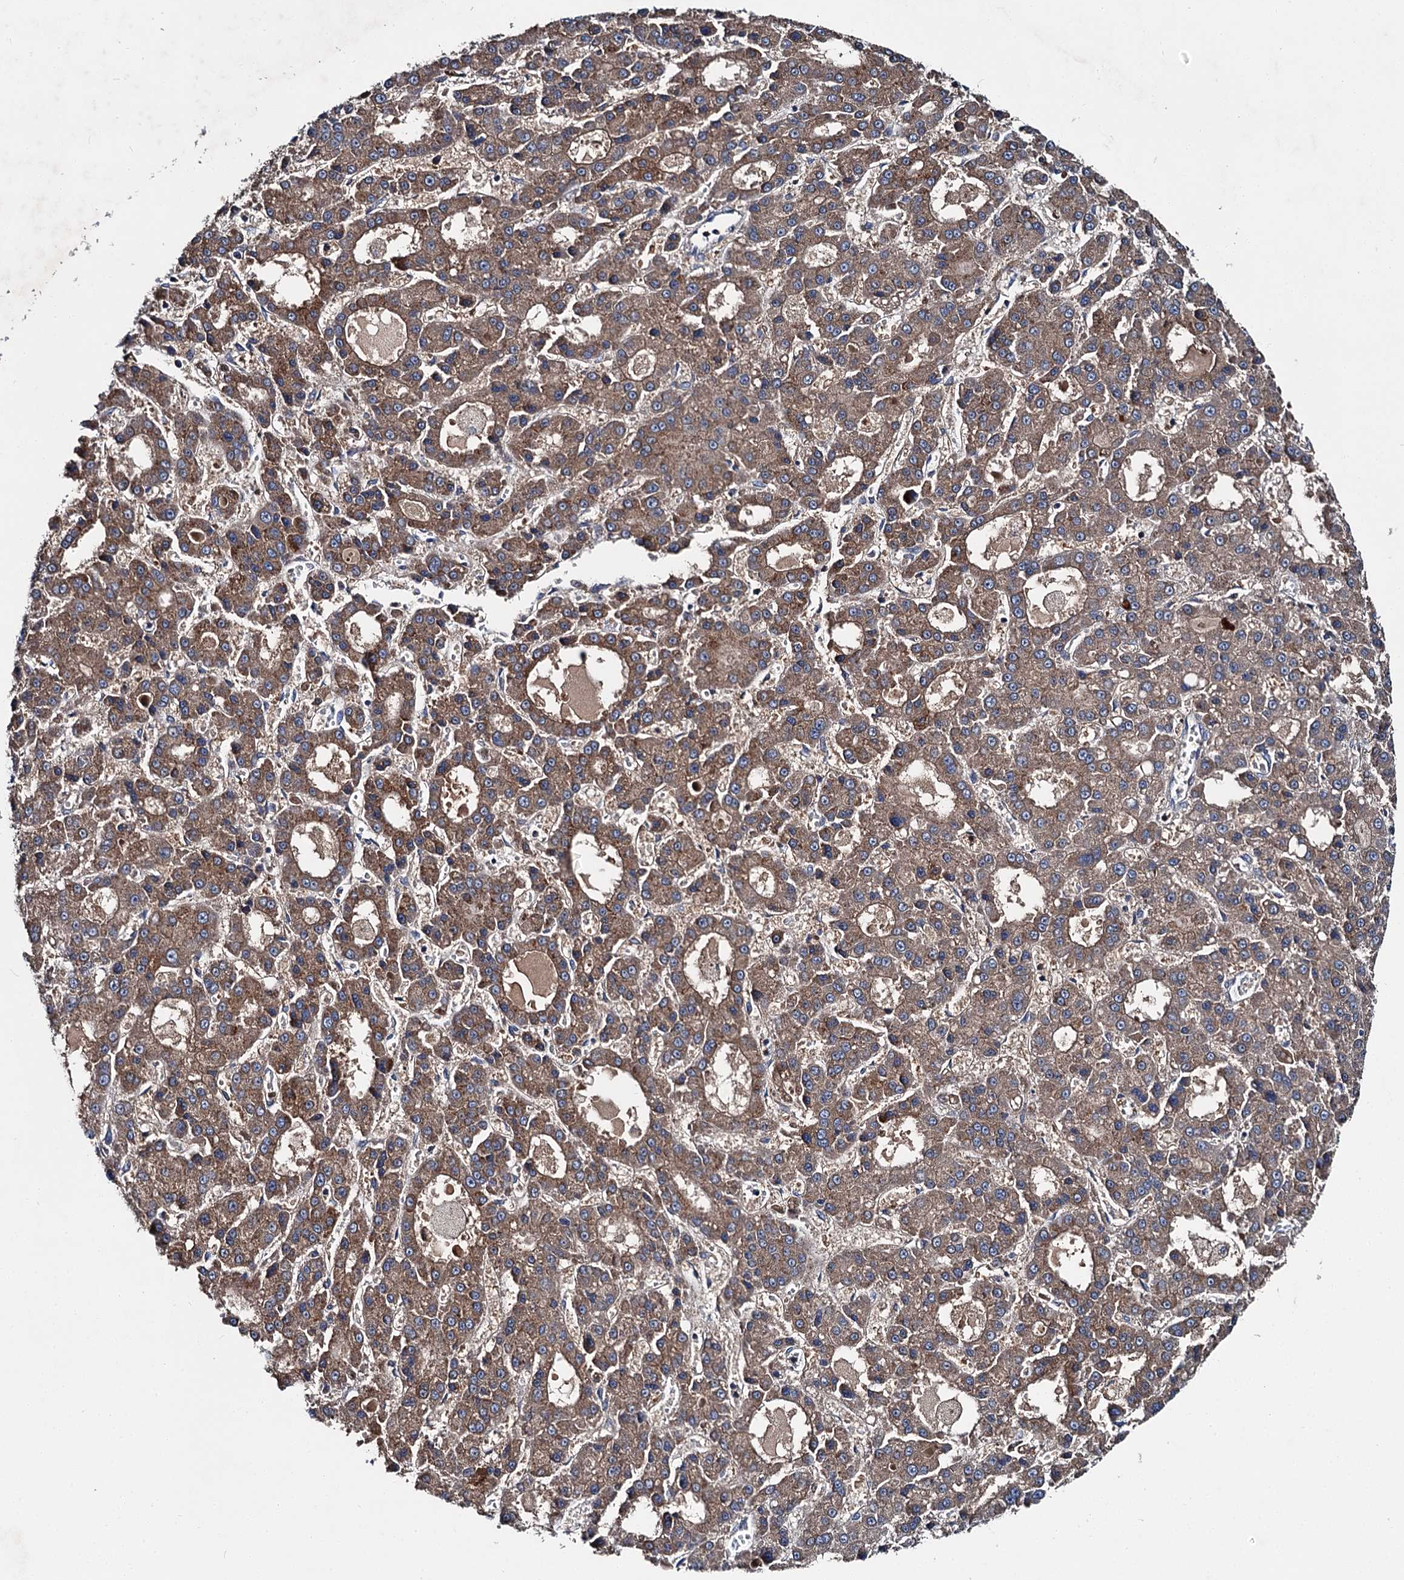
{"staining": {"intensity": "moderate", "quantity": ">75%", "location": "cytoplasmic/membranous"}, "tissue": "liver cancer", "cell_type": "Tumor cells", "image_type": "cancer", "snomed": [{"axis": "morphology", "description": "Carcinoma, Hepatocellular, NOS"}, {"axis": "topography", "description": "Liver"}], "caption": "Protein staining of hepatocellular carcinoma (liver) tissue displays moderate cytoplasmic/membranous expression in about >75% of tumor cells.", "gene": "SLC22A25", "patient": {"sex": "male", "age": 70}}